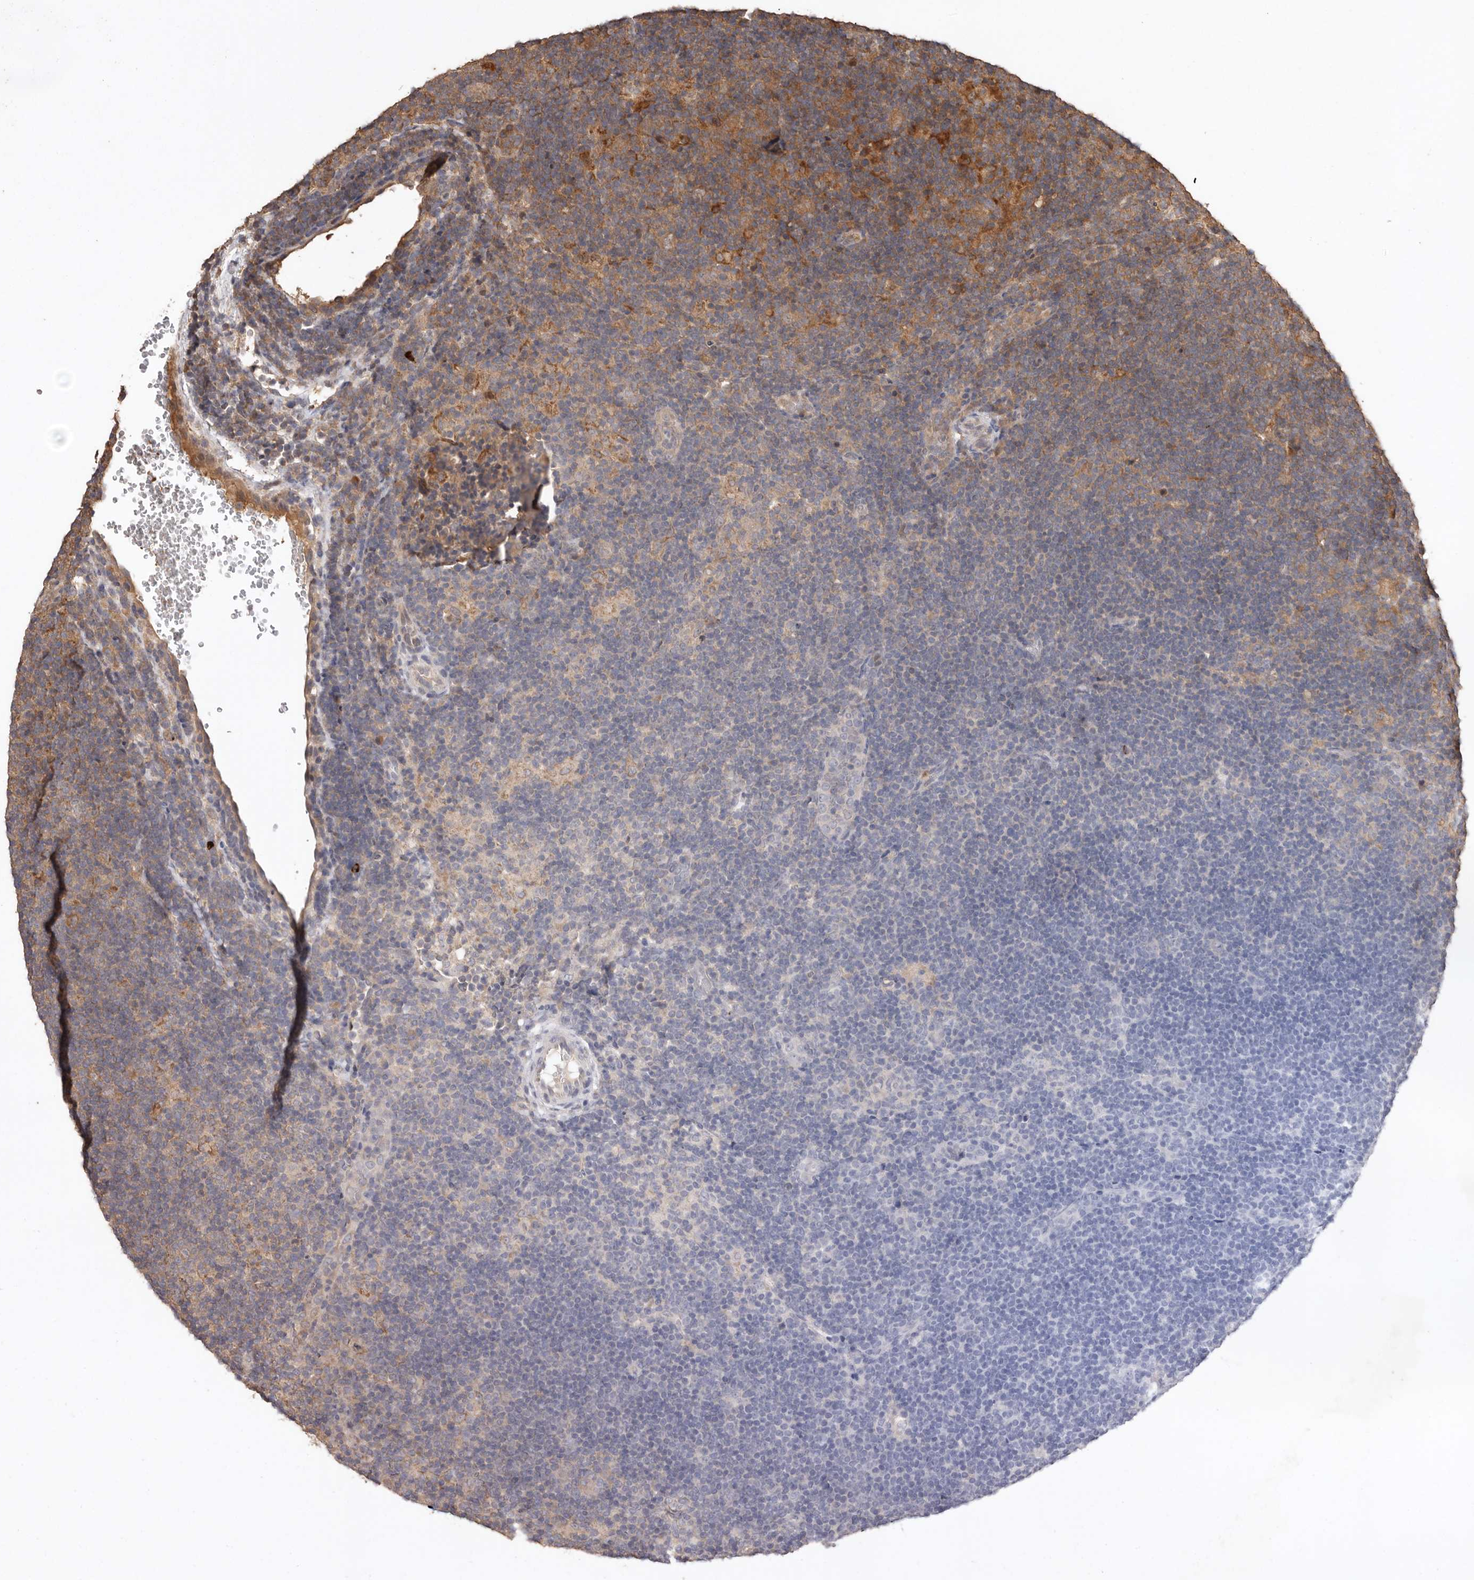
{"staining": {"intensity": "negative", "quantity": "none", "location": "none"}, "tissue": "lymphoma", "cell_type": "Tumor cells", "image_type": "cancer", "snomed": [{"axis": "morphology", "description": "Hodgkin's disease, NOS"}, {"axis": "topography", "description": "Lymph node"}], "caption": "Immunohistochemistry (IHC) histopathology image of neoplastic tissue: human Hodgkin's disease stained with DAB reveals no significant protein positivity in tumor cells. Brightfield microscopy of immunohistochemistry (IHC) stained with DAB (brown) and hematoxylin (blue), captured at high magnification.", "gene": "RWDD1", "patient": {"sex": "female", "age": 57}}